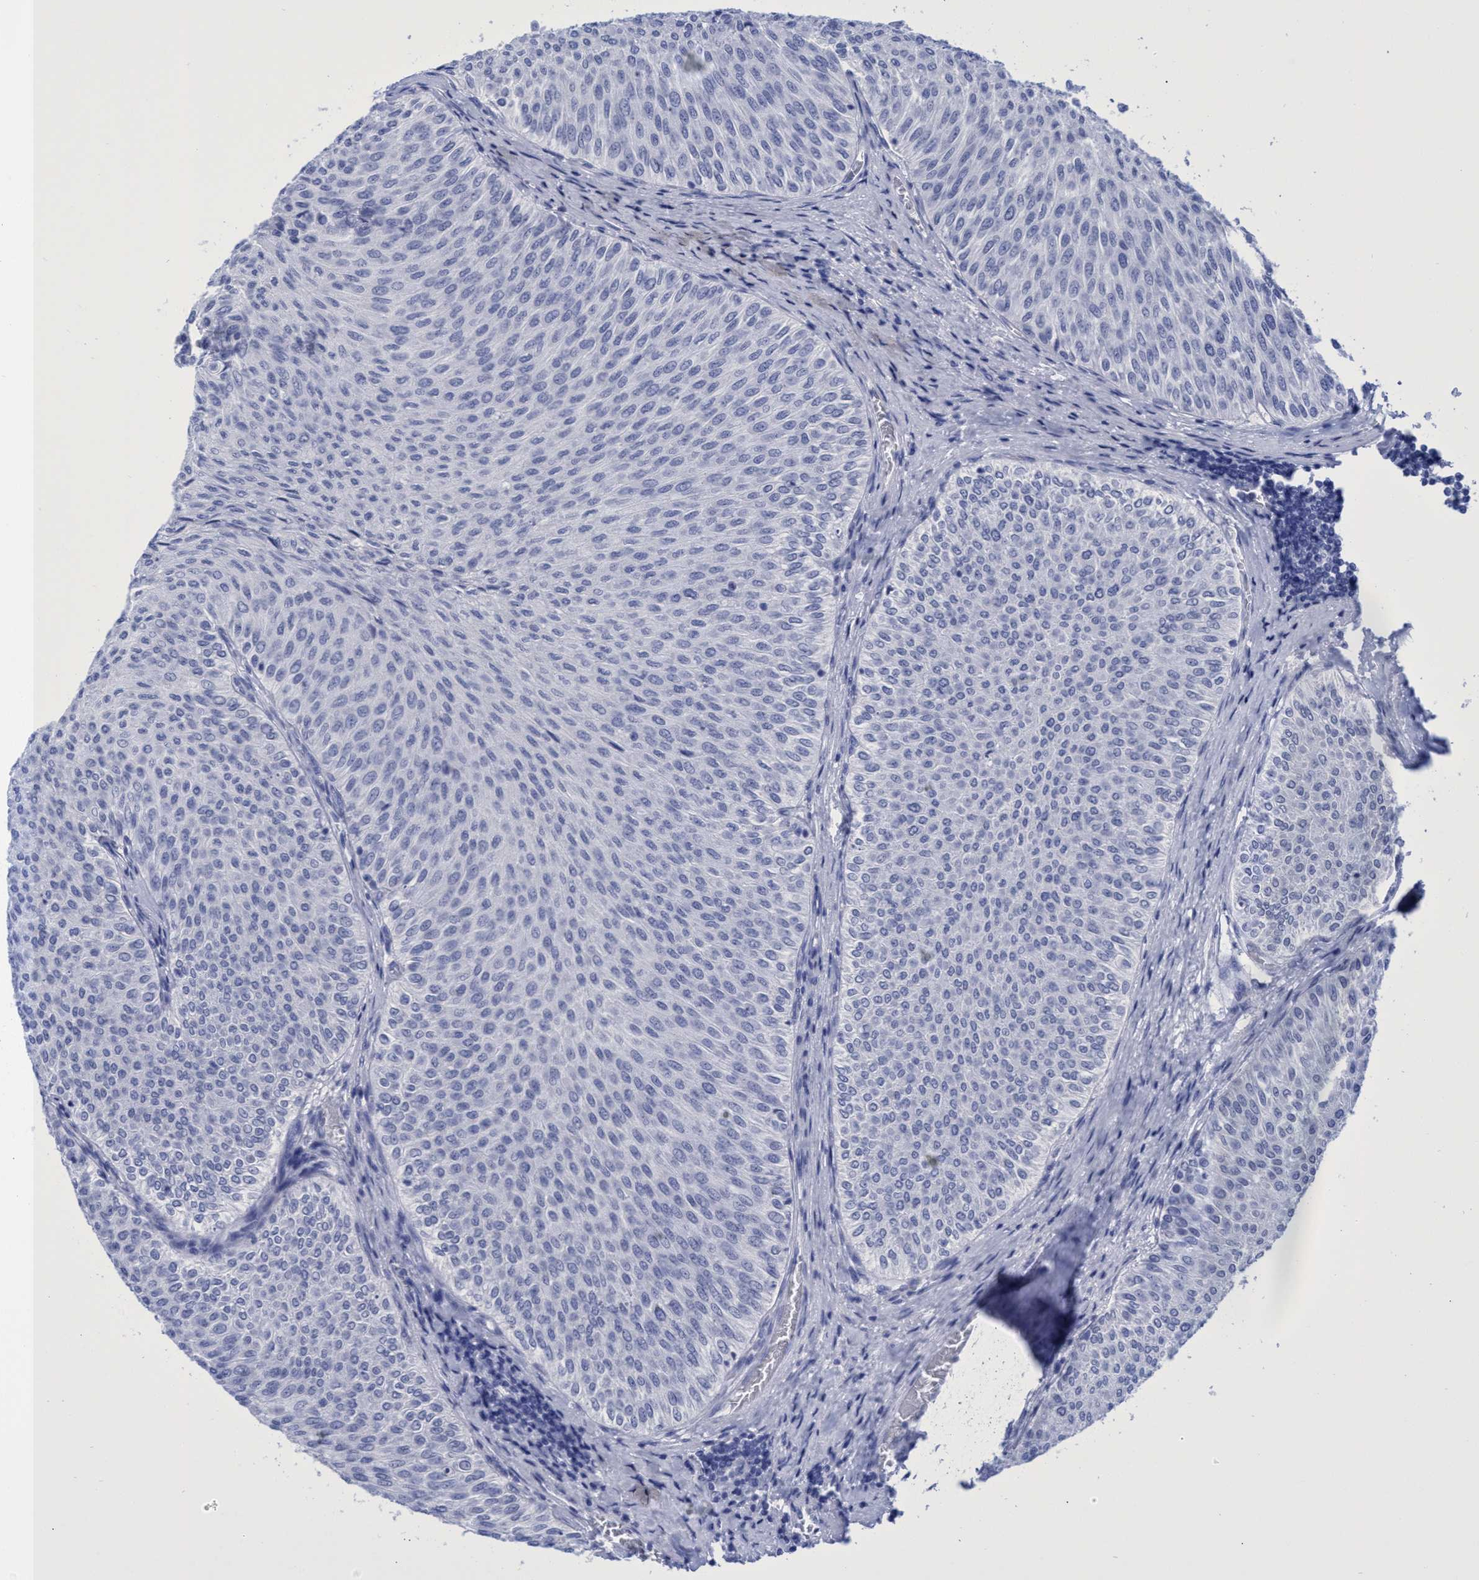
{"staining": {"intensity": "negative", "quantity": "none", "location": "none"}, "tissue": "urothelial cancer", "cell_type": "Tumor cells", "image_type": "cancer", "snomed": [{"axis": "morphology", "description": "Urothelial carcinoma, Low grade"}, {"axis": "topography", "description": "Urinary bladder"}], "caption": "A high-resolution micrograph shows IHC staining of urothelial carcinoma (low-grade), which reveals no significant positivity in tumor cells.", "gene": "INSL6", "patient": {"sex": "male", "age": 78}}